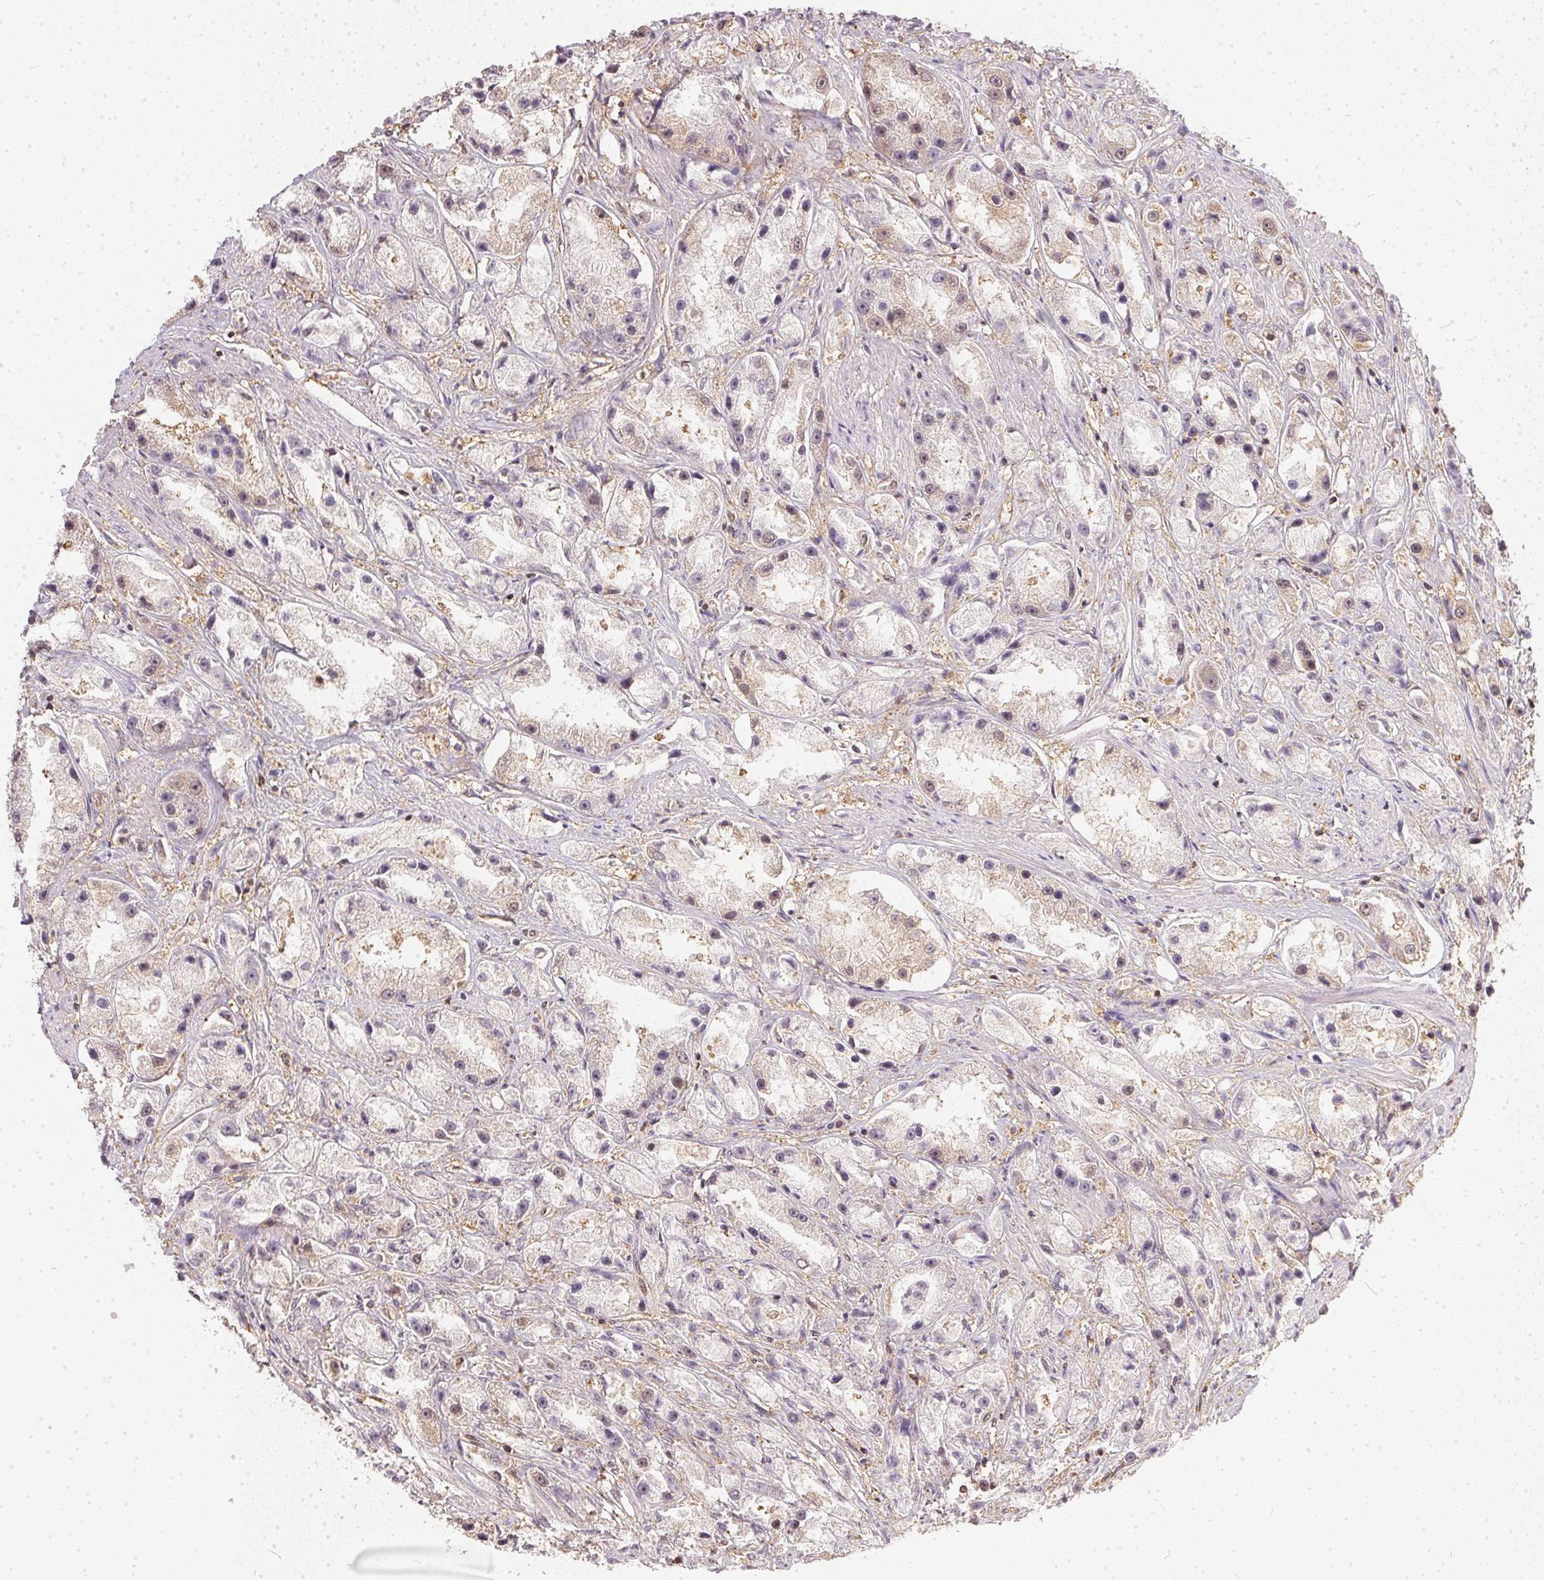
{"staining": {"intensity": "weak", "quantity": "<25%", "location": "cytoplasmic/membranous,nuclear"}, "tissue": "prostate cancer", "cell_type": "Tumor cells", "image_type": "cancer", "snomed": [{"axis": "morphology", "description": "Adenocarcinoma, High grade"}, {"axis": "topography", "description": "Prostate"}], "caption": "IHC of human prostate adenocarcinoma (high-grade) displays no expression in tumor cells.", "gene": "BLMH", "patient": {"sex": "male", "age": 67}}